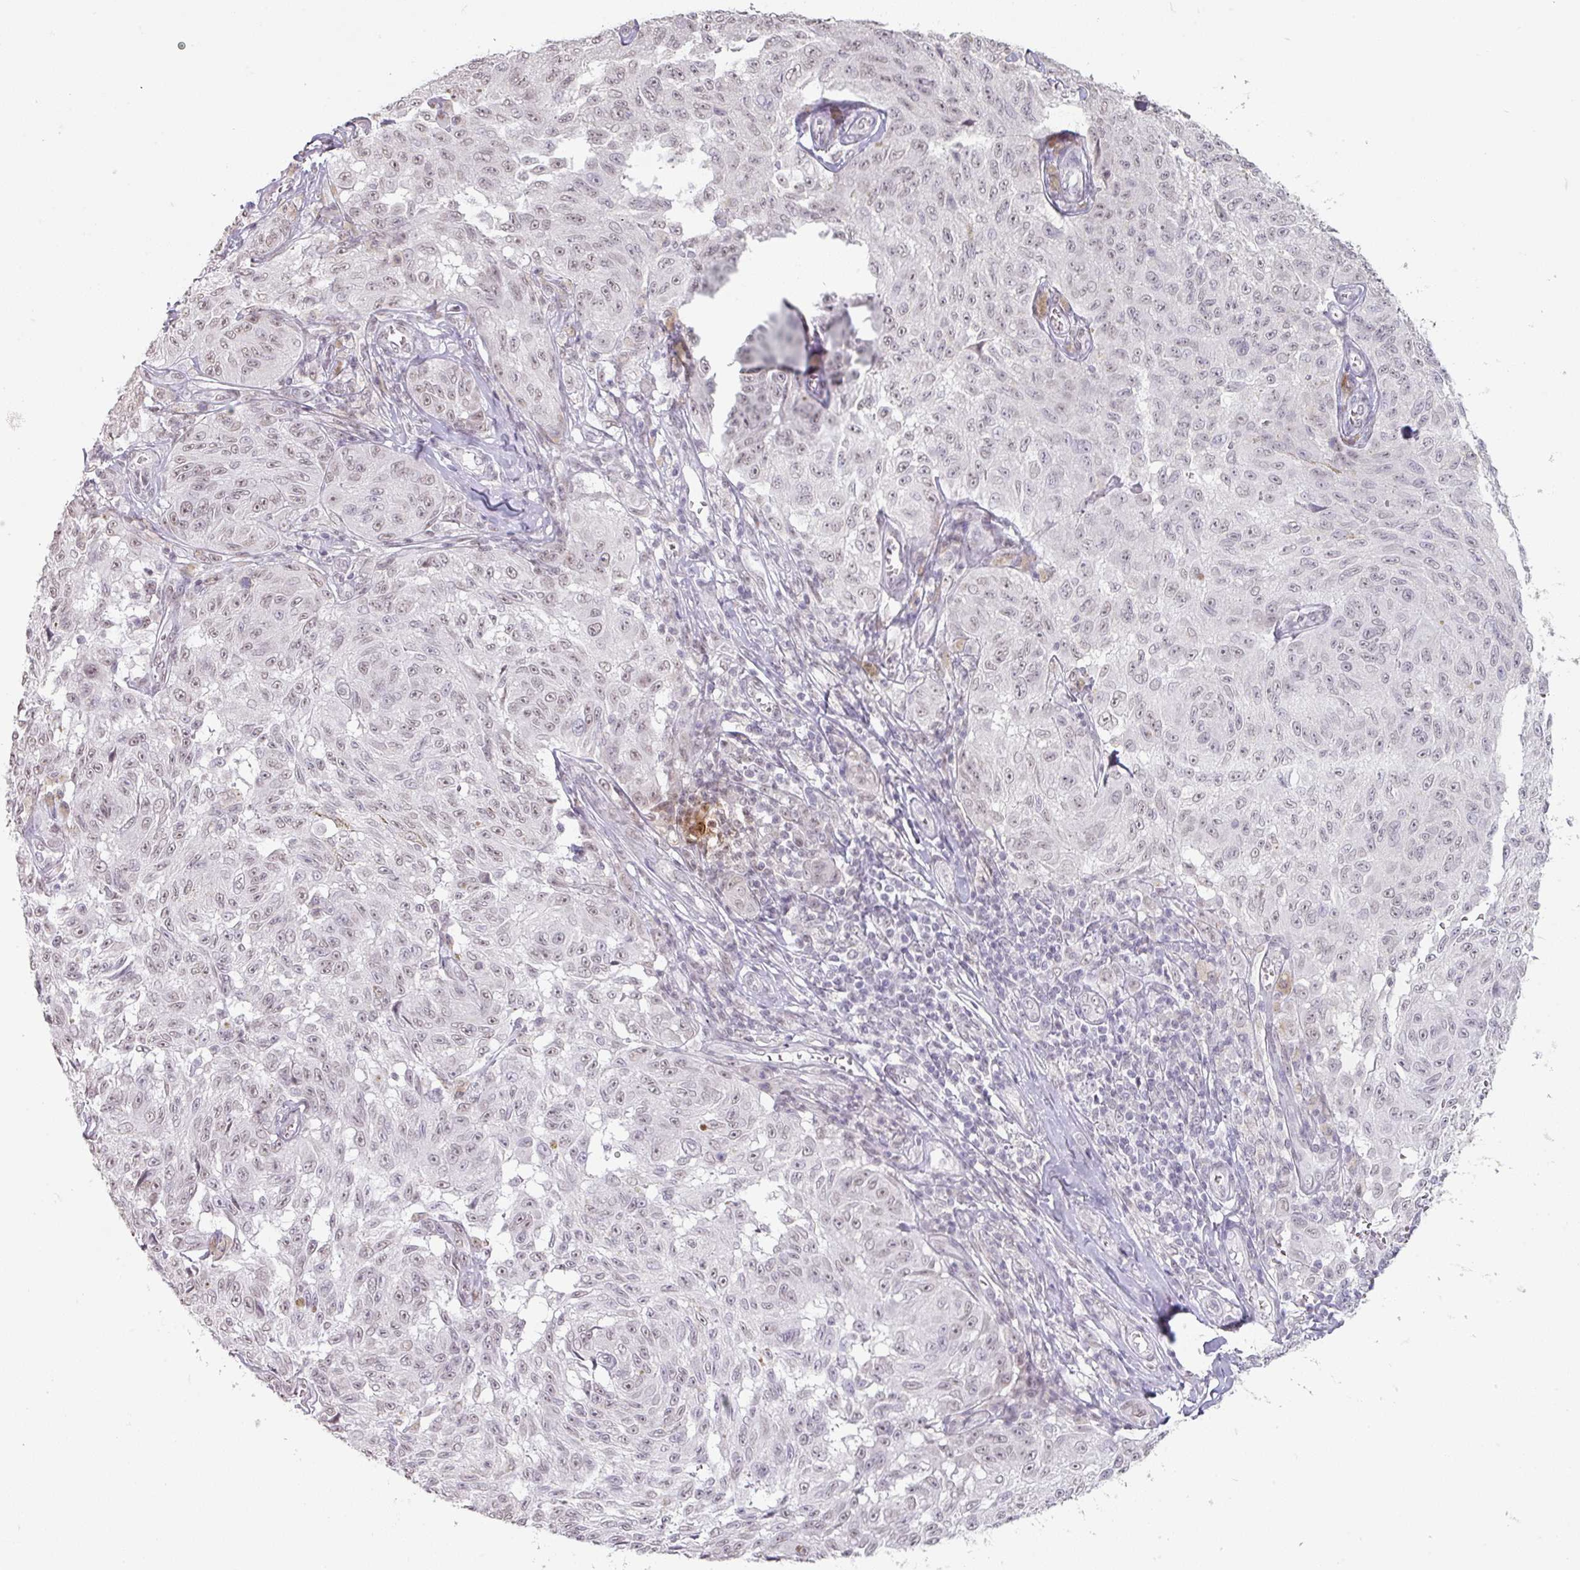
{"staining": {"intensity": "weak", "quantity": "25%-75%", "location": "nuclear"}, "tissue": "melanoma", "cell_type": "Tumor cells", "image_type": "cancer", "snomed": [{"axis": "morphology", "description": "Malignant melanoma, NOS"}, {"axis": "topography", "description": "Skin"}], "caption": "An image of human malignant melanoma stained for a protein demonstrates weak nuclear brown staining in tumor cells.", "gene": "SPRR1A", "patient": {"sex": "male", "age": 68}}